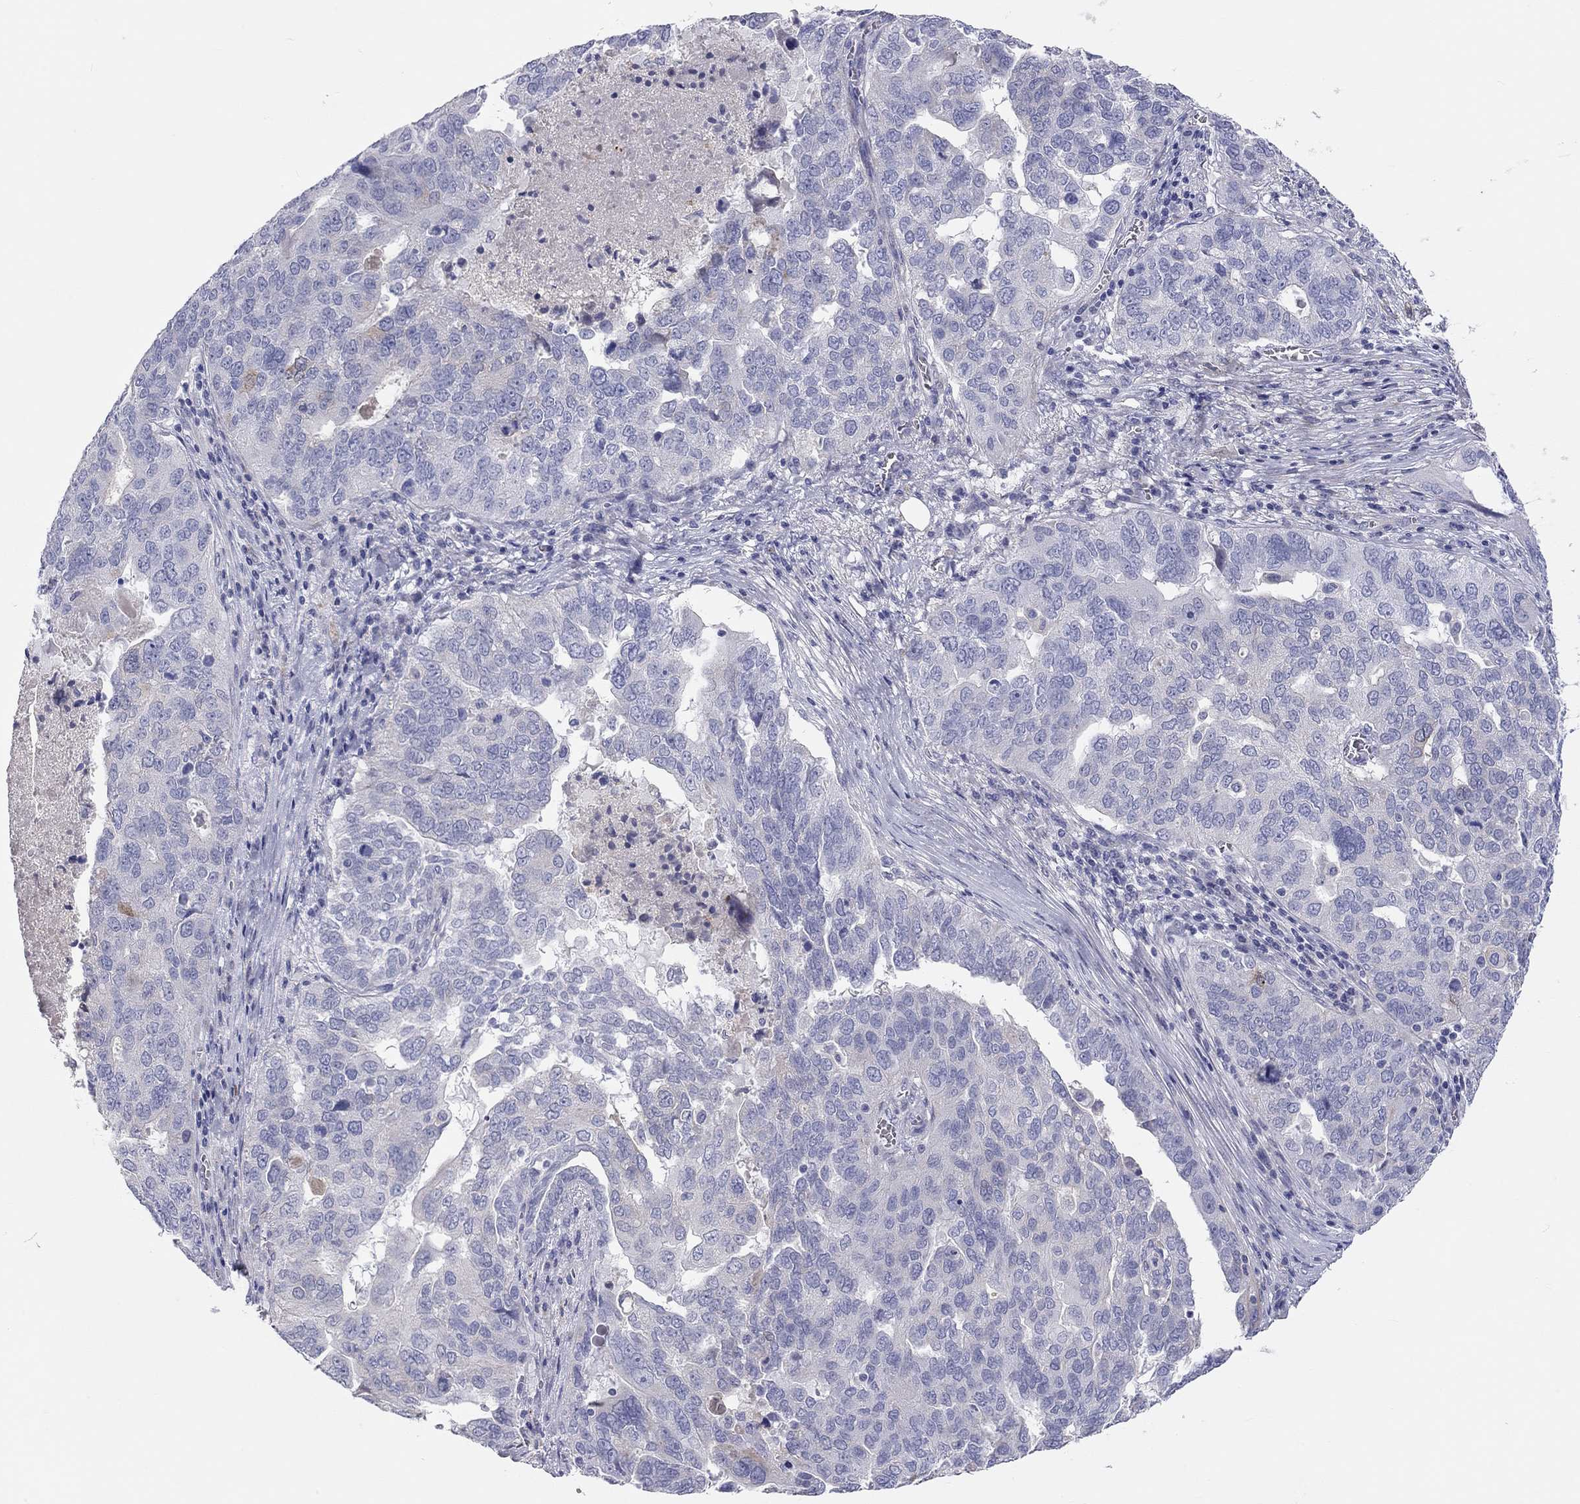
{"staining": {"intensity": "negative", "quantity": "none", "location": "none"}, "tissue": "ovarian cancer", "cell_type": "Tumor cells", "image_type": "cancer", "snomed": [{"axis": "morphology", "description": "Carcinoma, endometroid"}, {"axis": "topography", "description": "Soft tissue"}, {"axis": "topography", "description": "Ovary"}], "caption": "Immunohistochemistry photomicrograph of human ovarian cancer (endometroid carcinoma) stained for a protein (brown), which shows no expression in tumor cells.", "gene": "ST7L", "patient": {"sex": "female", "age": 52}}